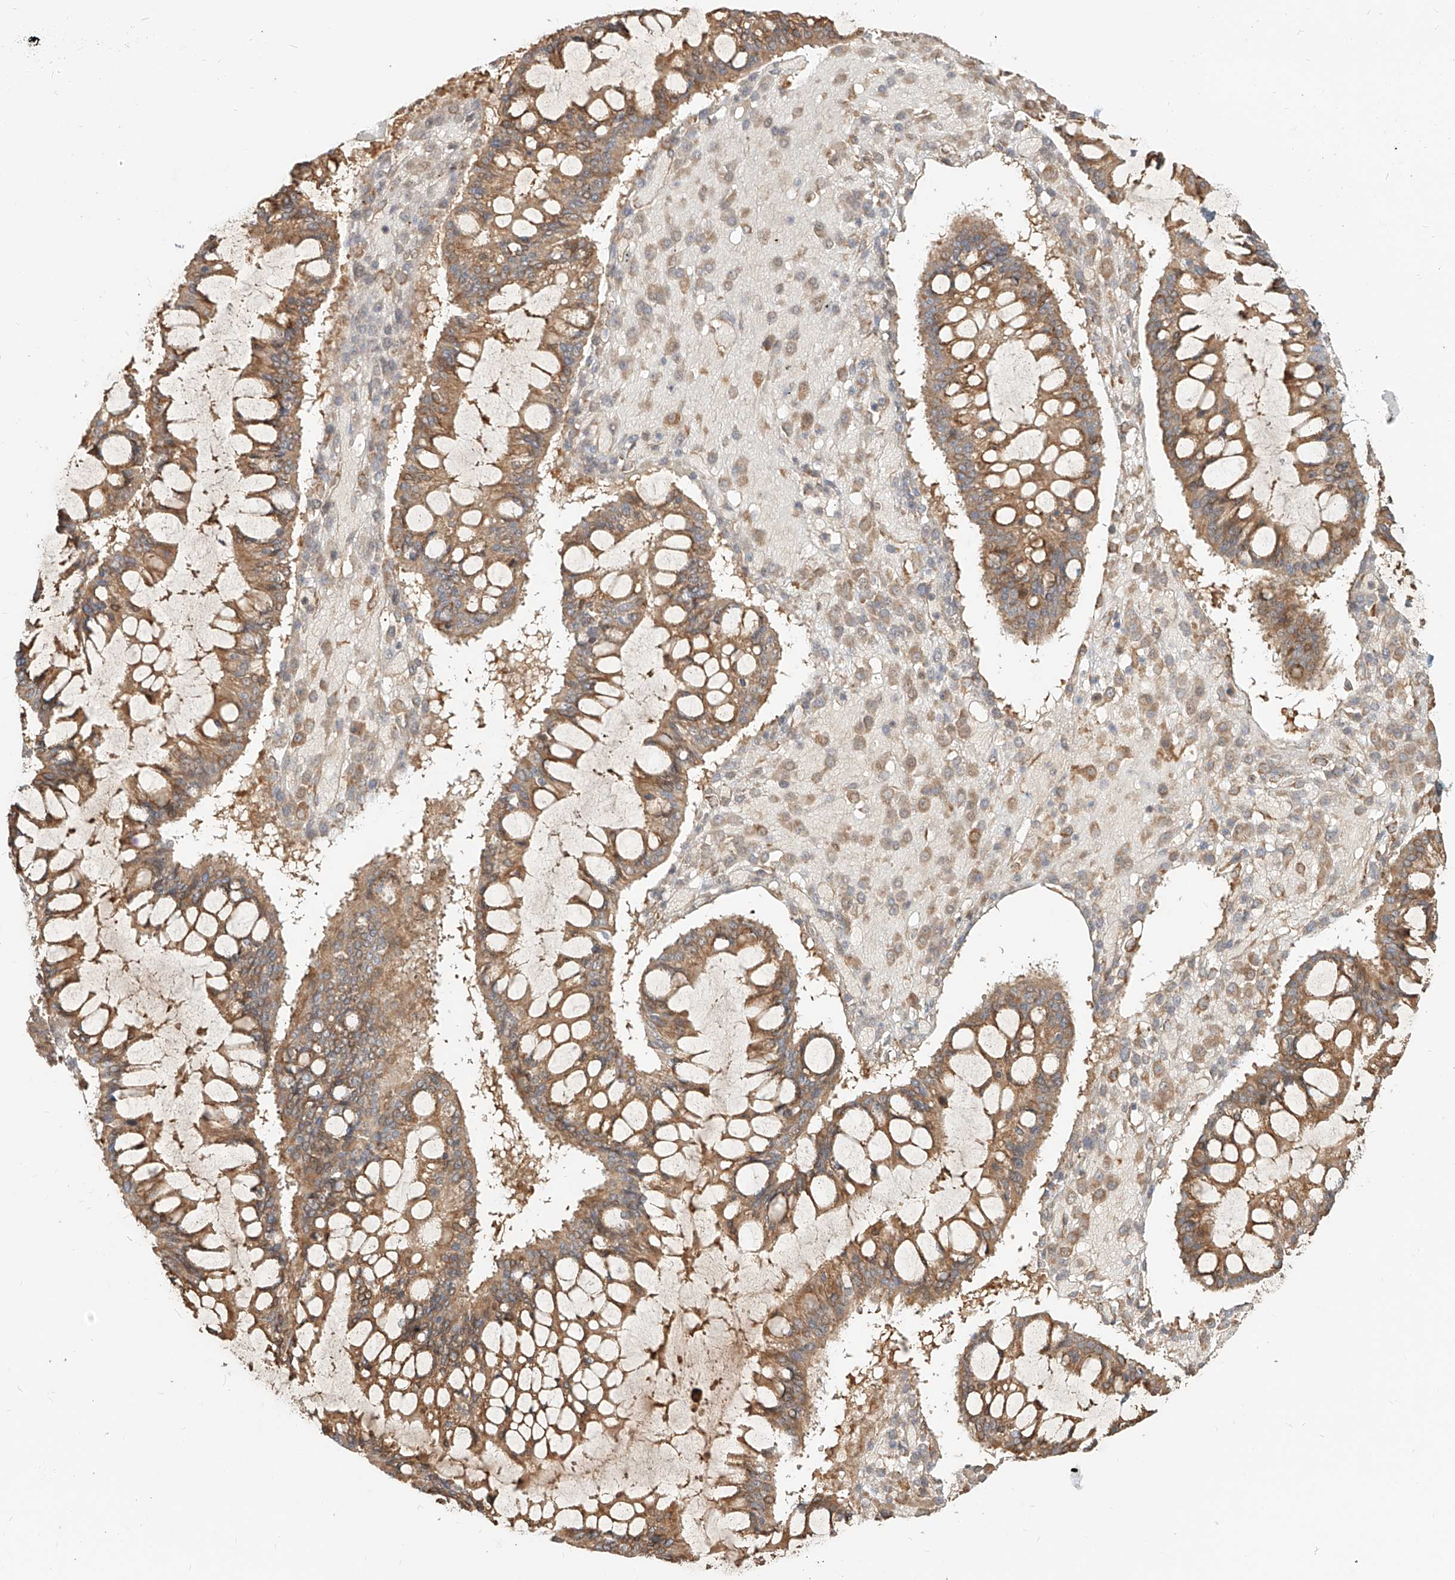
{"staining": {"intensity": "moderate", "quantity": ">75%", "location": "cytoplasmic/membranous"}, "tissue": "ovarian cancer", "cell_type": "Tumor cells", "image_type": "cancer", "snomed": [{"axis": "morphology", "description": "Cystadenocarcinoma, mucinous, NOS"}, {"axis": "topography", "description": "Ovary"}], "caption": "Mucinous cystadenocarcinoma (ovarian) stained with DAB (3,3'-diaminobenzidine) immunohistochemistry demonstrates medium levels of moderate cytoplasmic/membranous expression in about >75% of tumor cells.", "gene": "UBE2K", "patient": {"sex": "female", "age": 73}}